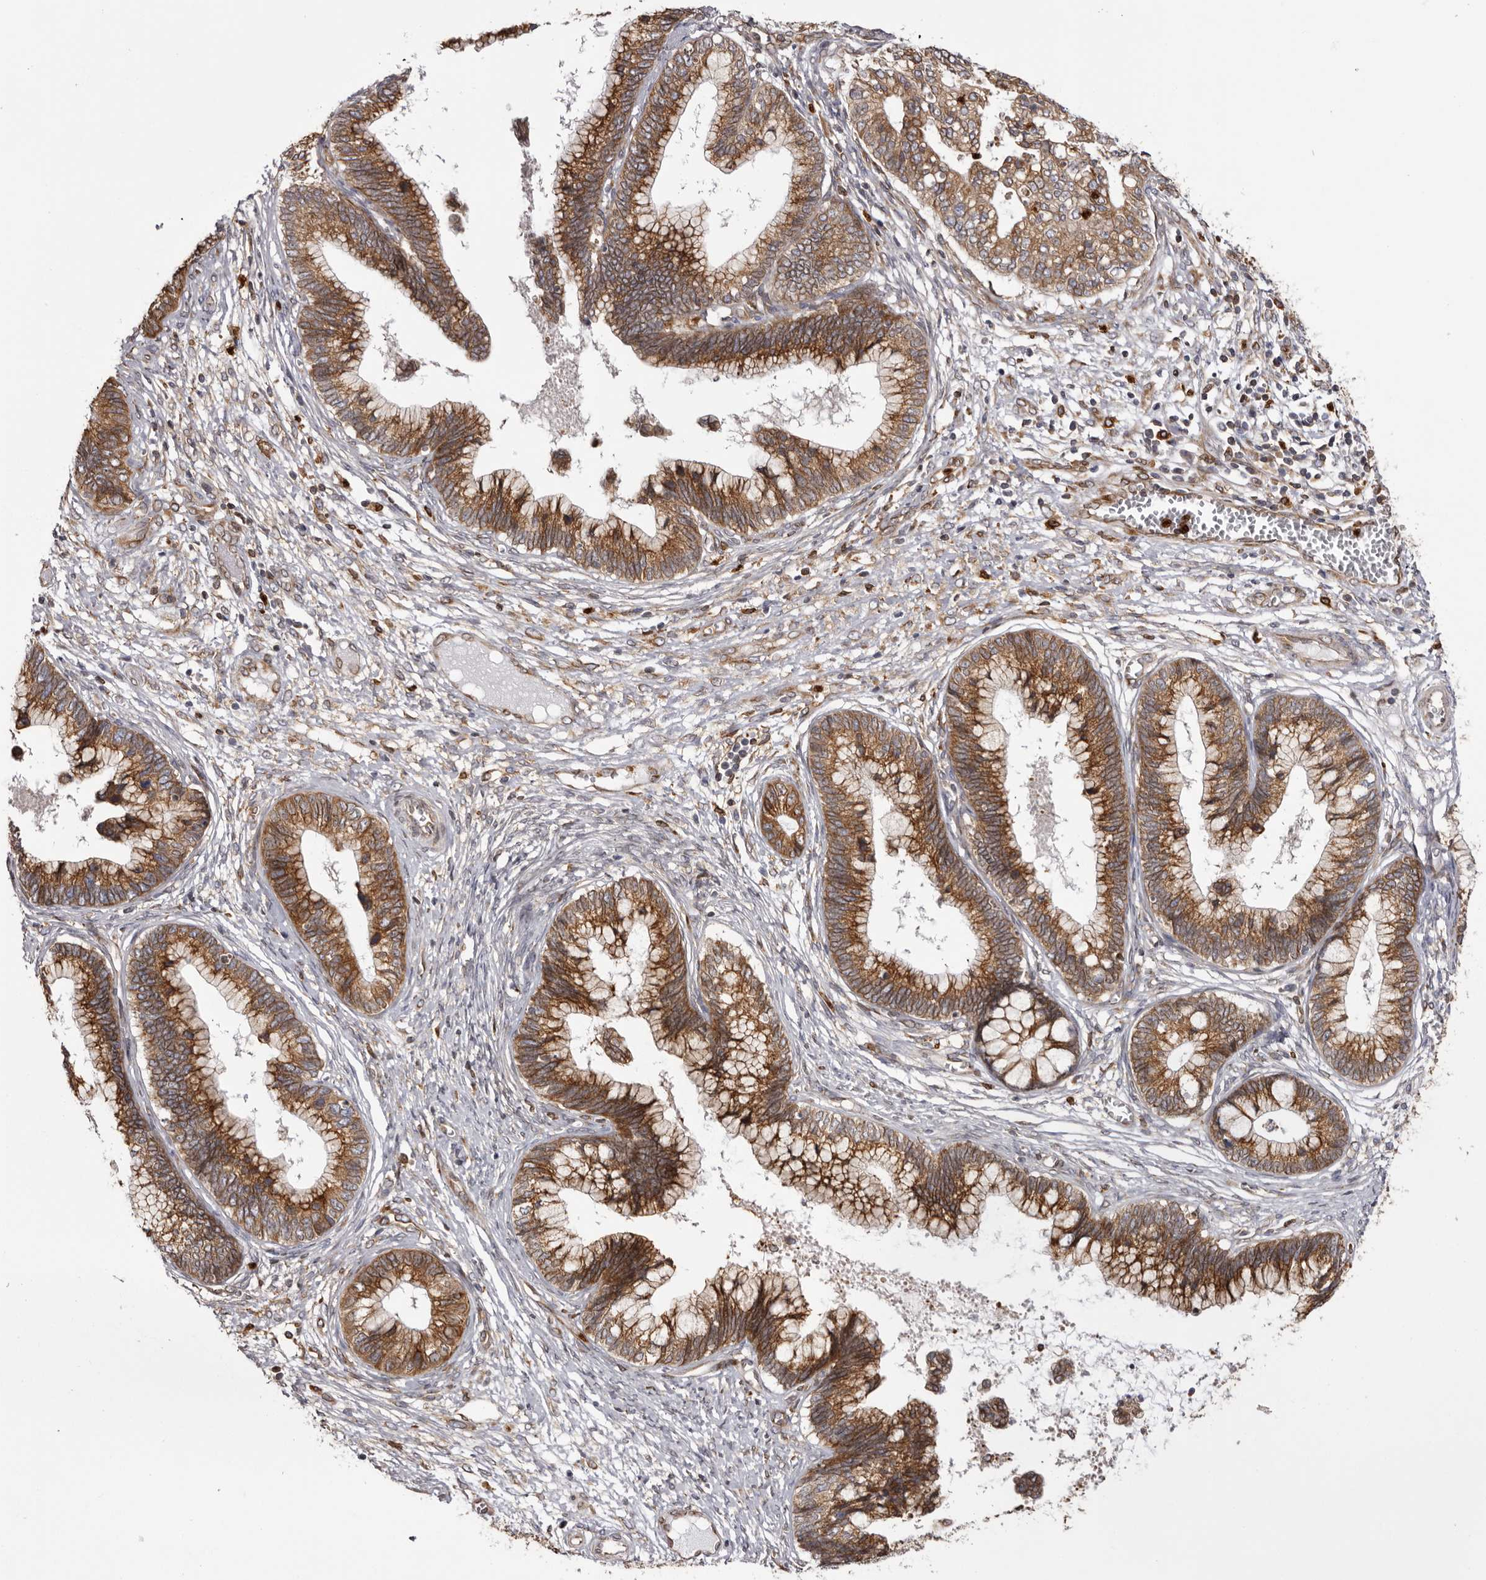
{"staining": {"intensity": "moderate", "quantity": ">75%", "location": "cytoplasmic/membranous"}, "tissue": "cervical cancer", "cell_type": "Tumor cells", "image_type": "cancer", "snomed": [{"axis": "morphology", "description": "Adenocarcinoma, NOS"}, {"axis": "topography", "description": "Cervix"}], "caption": "Adenocarcinoma (cervical) stained with a brown dye shows moderate cytoplasmic/membranous positive positivity in approximately >75% of tumor cells.", "gene": "C4orf3", "patient": {"sex": "female", "age": 44}}